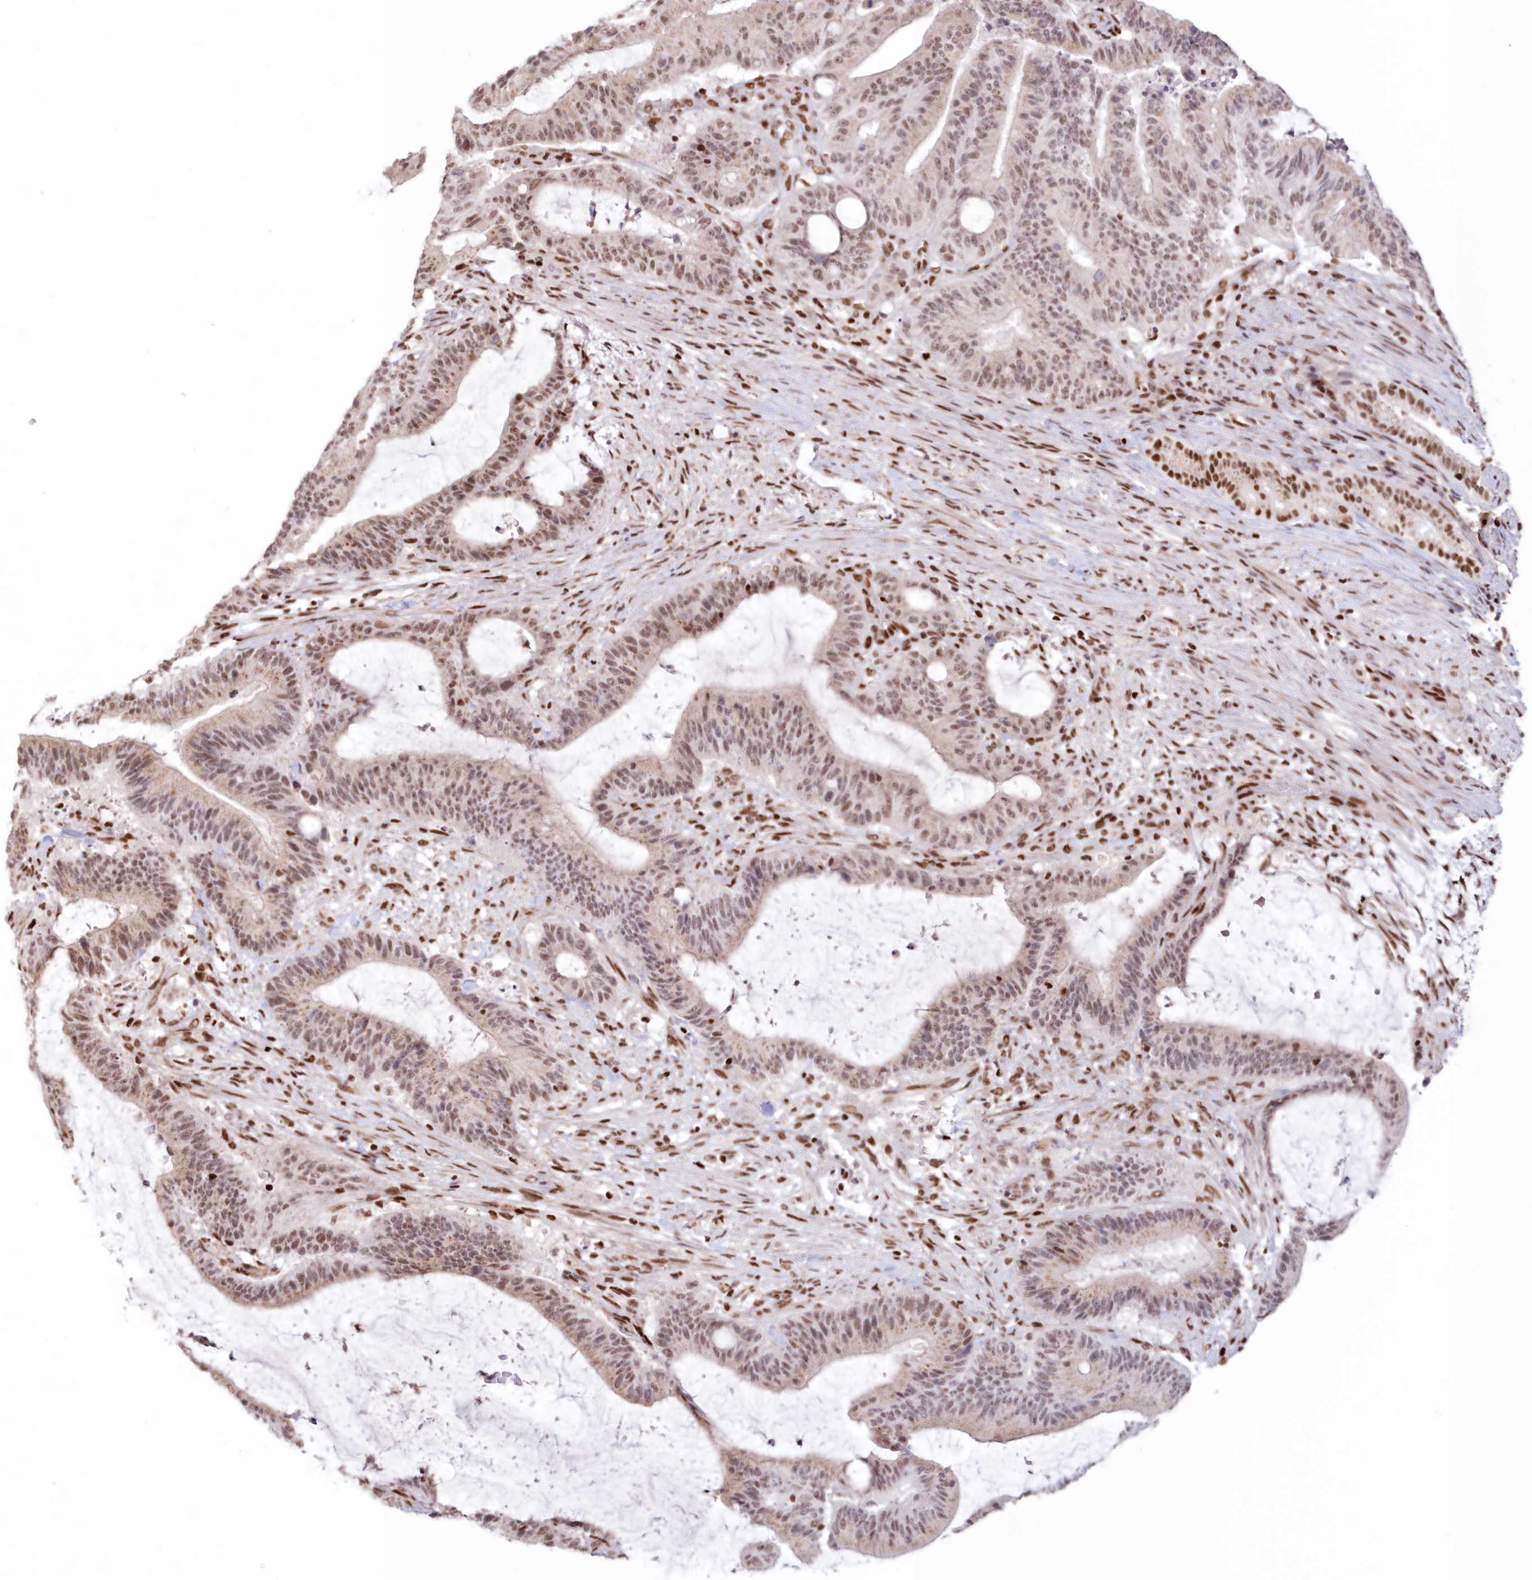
{"staining": {"intensity": "moderate", "quantity": ">75%", "location": "nuclear"}, "tissue": "liver cancer", "cell_type": "Tumor cells", "image_type": "cancer", "snomed": [{"axis": "morphology", "description": "Normal tissue, NOS"}, {"axis": "morphology", "description": "Cholangiocarcinoma"}, {"axis": "topography", "description": "Liver"}, {"axis": "topography", "description": "Peripheral nerve tissue"}], "caption": "Liver cholangiocarcinoma stained with immunohistochemistry reveals moderate nuclear expression in approximately >75% of tumor cells.", "gene": "POLR2B", "patient": {"sex": "female", "age": 73}}